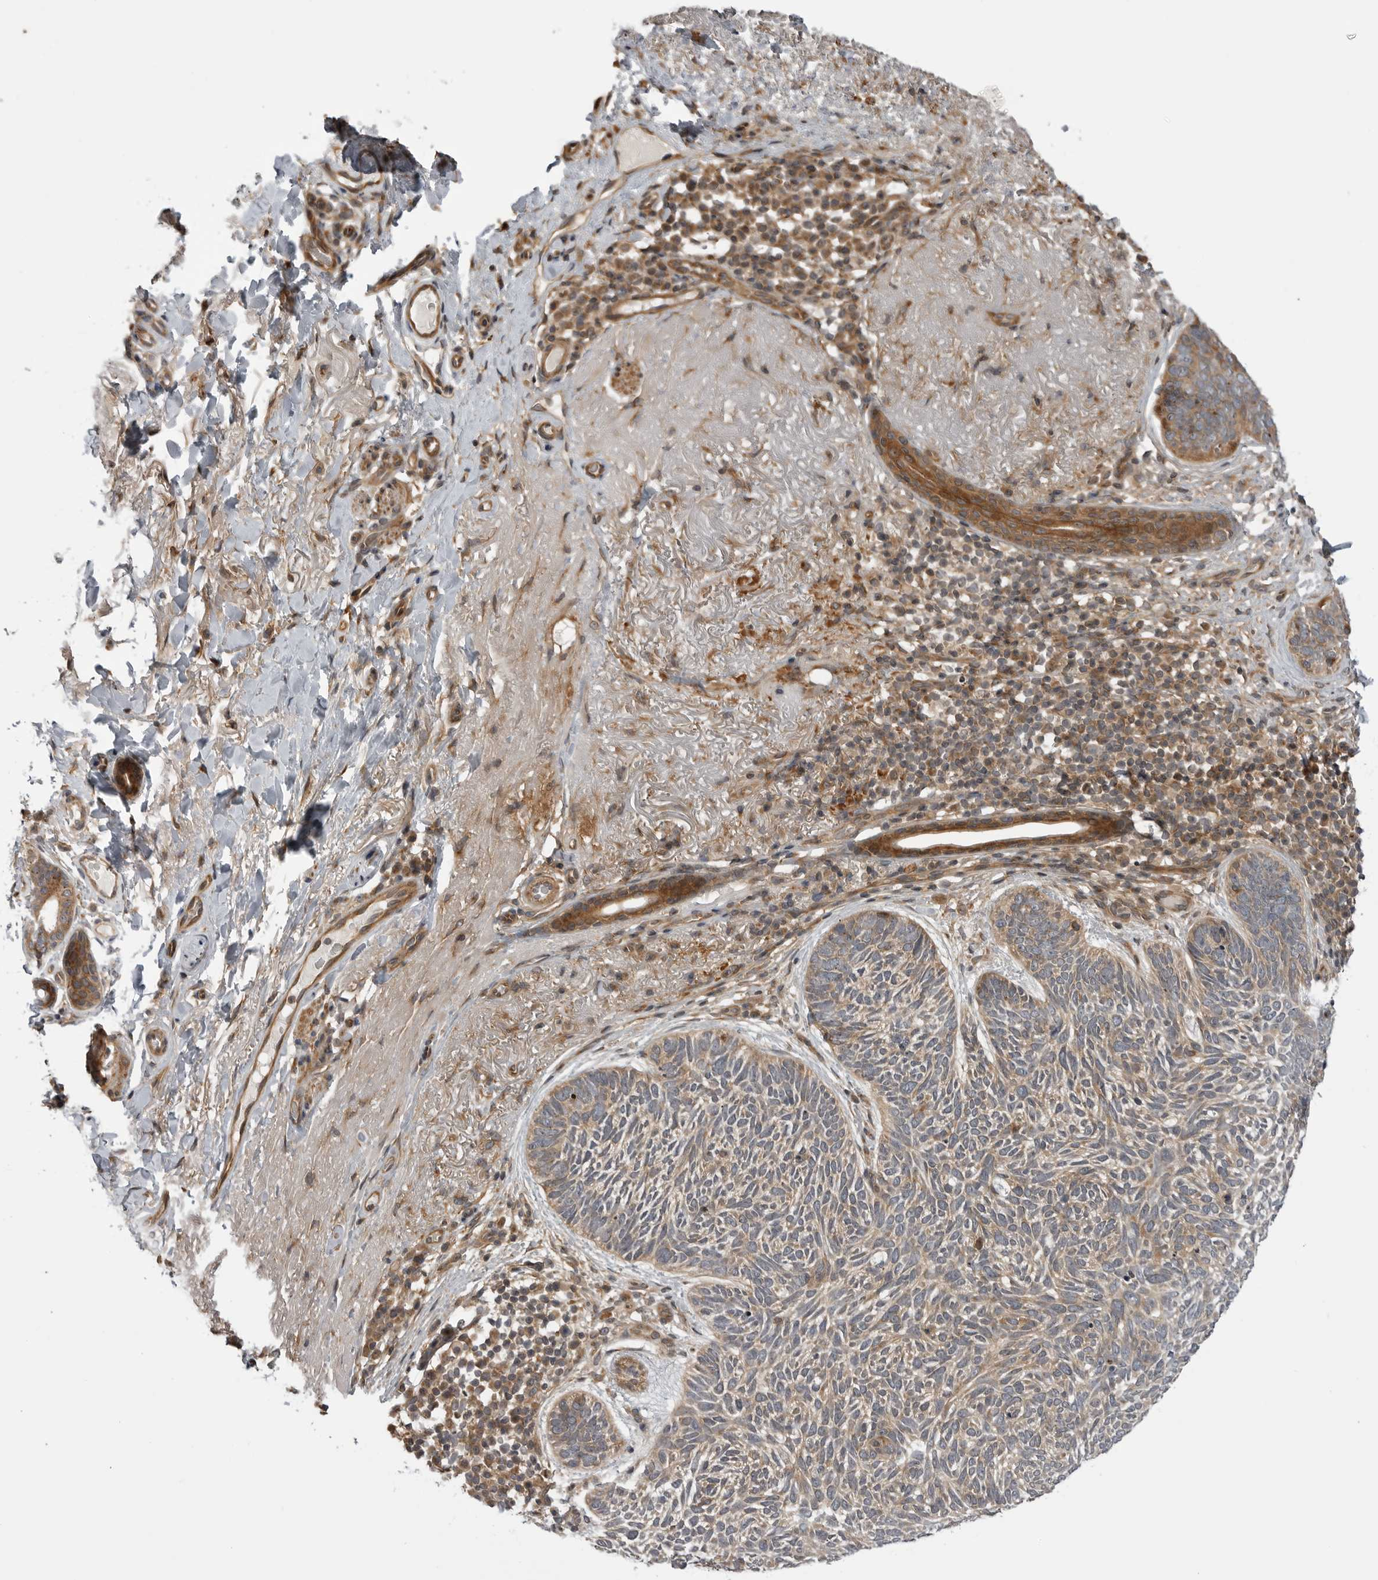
{"staining": {"intensity": "moderate", "quantity": ">75%", "location": "cytoplasmic/membranous"}, "tissue": "skin cancer", "cell_type": "Tumor cells", "image_type": "cancer", "snomed": [{"axis": "morphology", "description": "Basal cell carcinoma"}, {"axis": "topography", "description": "Skin"}], "caption": "Skin basal cell carcinoma stained with a brown dye reveals moderate cytoplasmic/membranous positive expression in about >75% of tumor cells.", "gene": "LRRC45", "patient": {"sex": "female", "age": 85}}